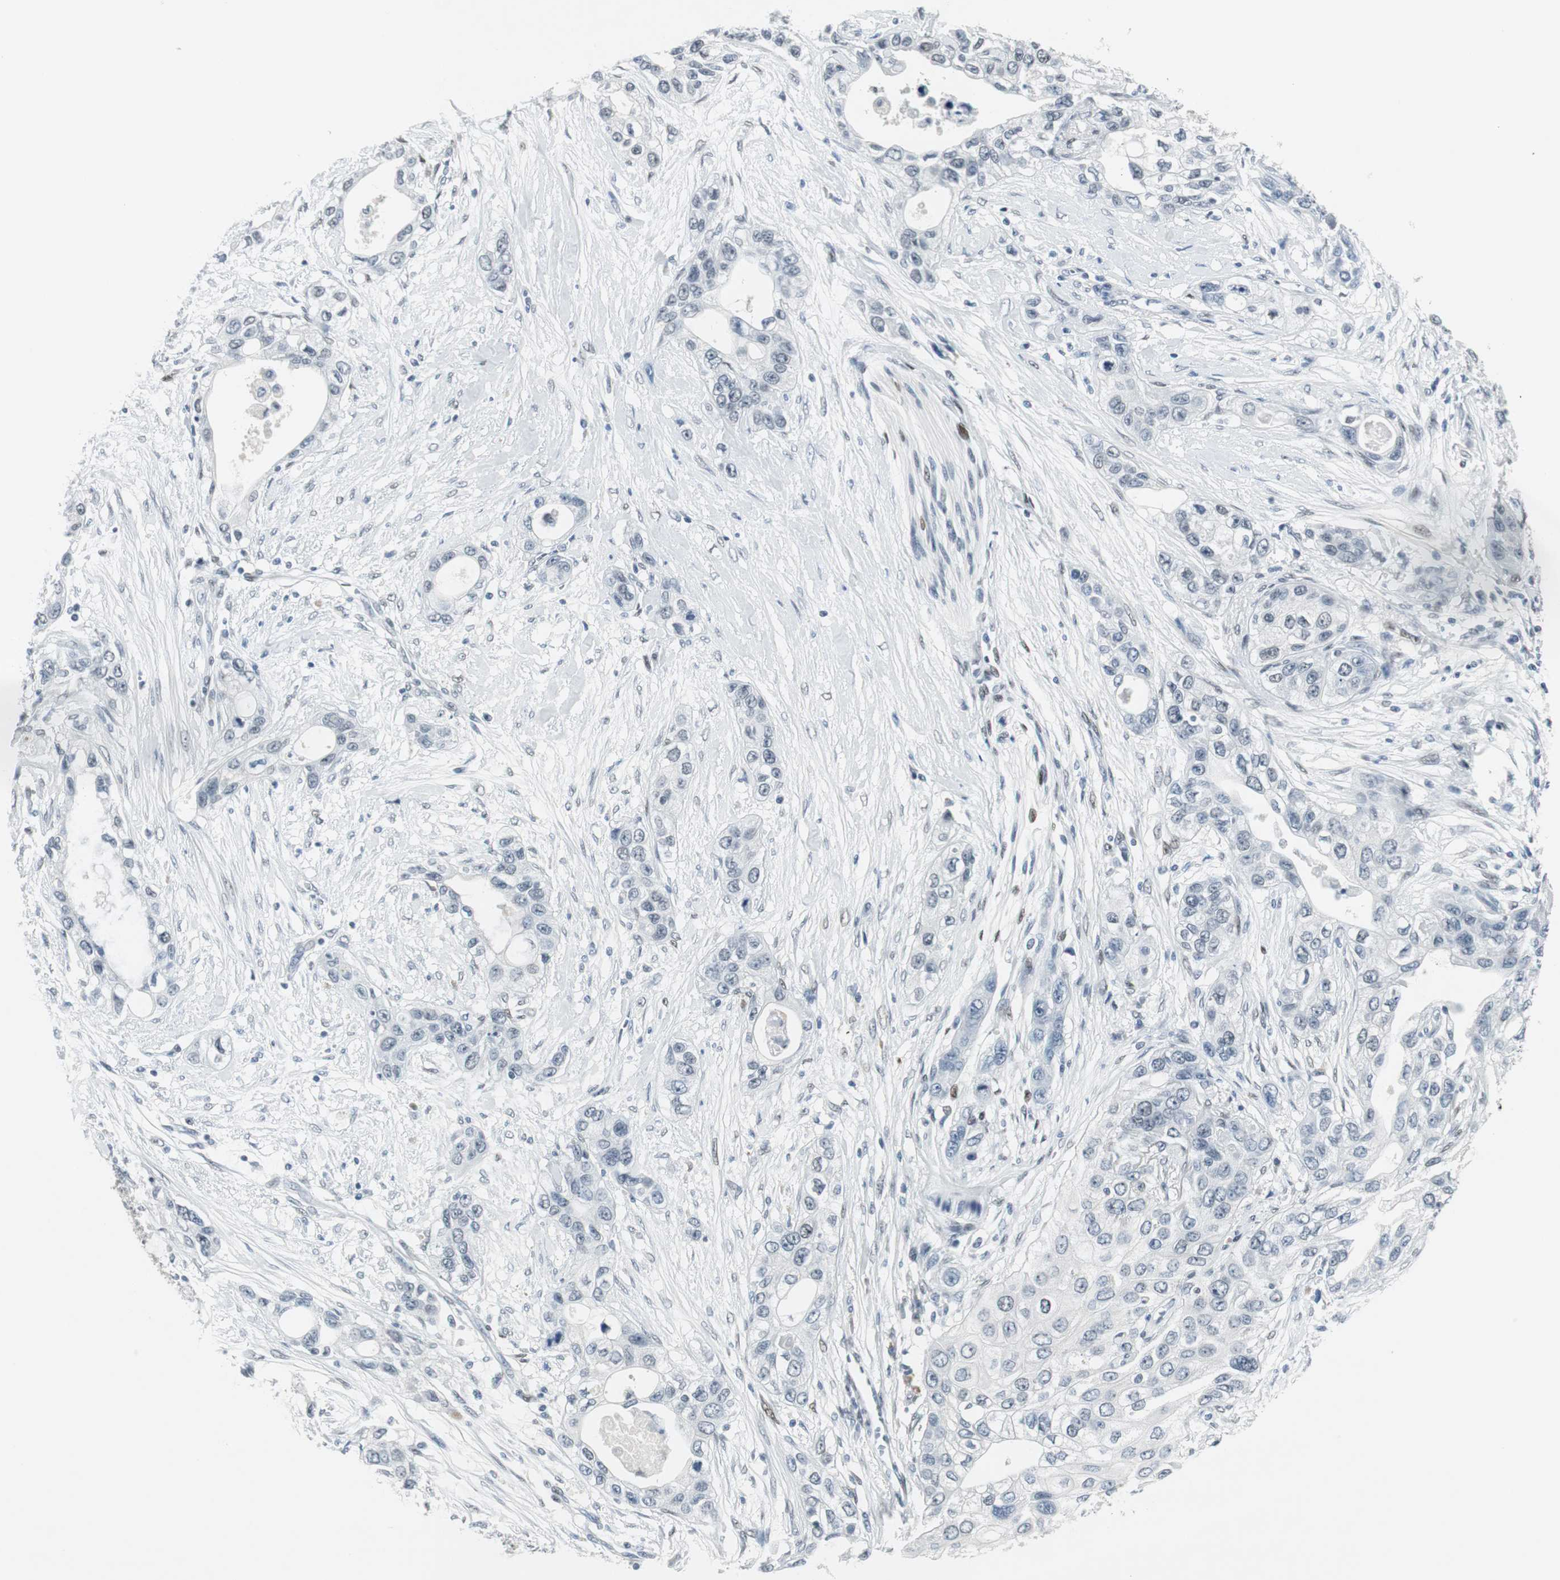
{"staining": {"intensity": "negative", "quantity": "none", "location": "none"}, "tissue": "pancreatic cancer", "cell_type": "Tumor cells", "image_type": "cancer", "snomed": [{"axis": "morphology", "description": "Adenocarcinoma, NOS"}, {"axis": "topography", "description": "Pancreas"}], "caption": "Adenocarcinoma (pancreatic) was stained to show a protein in brown. There is no significant staining in tumor cells.", "gene": "ELK1", "patient": {"sex": "female", "age": 70}}